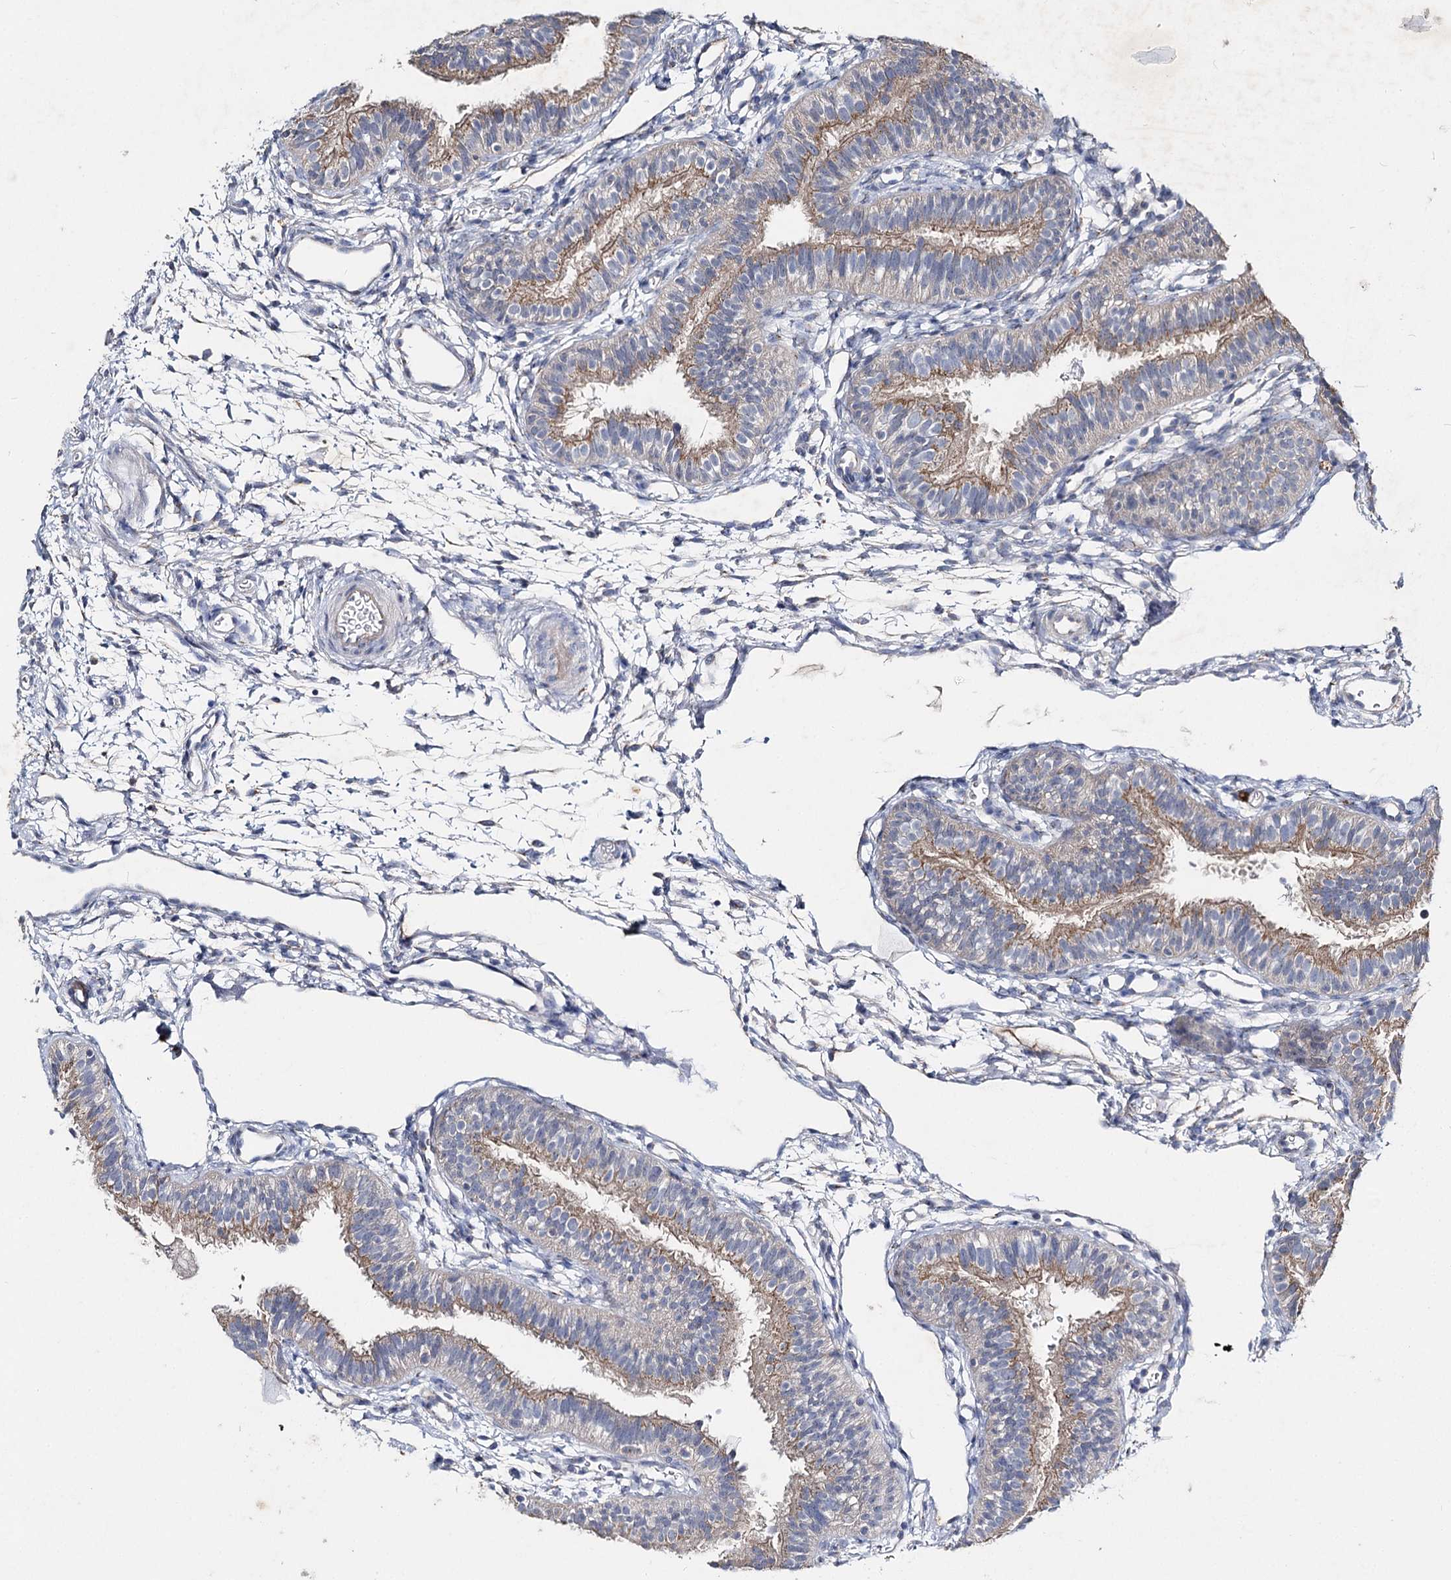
{"staining": {"intensity": "weak", "quantity": "25%-75%", "location": "cytoplasmic/membranous"}, "tissue": "fallopian tube", "cell_type": "Glandular cells", "image_type": "normal", "snomed": [{"axis": "morphology", "description": "Normal tissue, NOS"}, {"axis": "topography", "description": "Fallopian tube"}], "caption": "Normal fallopian tube was stained to show a protein in brown. There is low levels of weak cytoplasmic/membranous staining in approximately 25%-75% of glandular cells. (Brightfield microscopy of DAB IHC at high magnification).", "gene": "IL1RAP", "patient": {"sex": "female", "age": 35}}